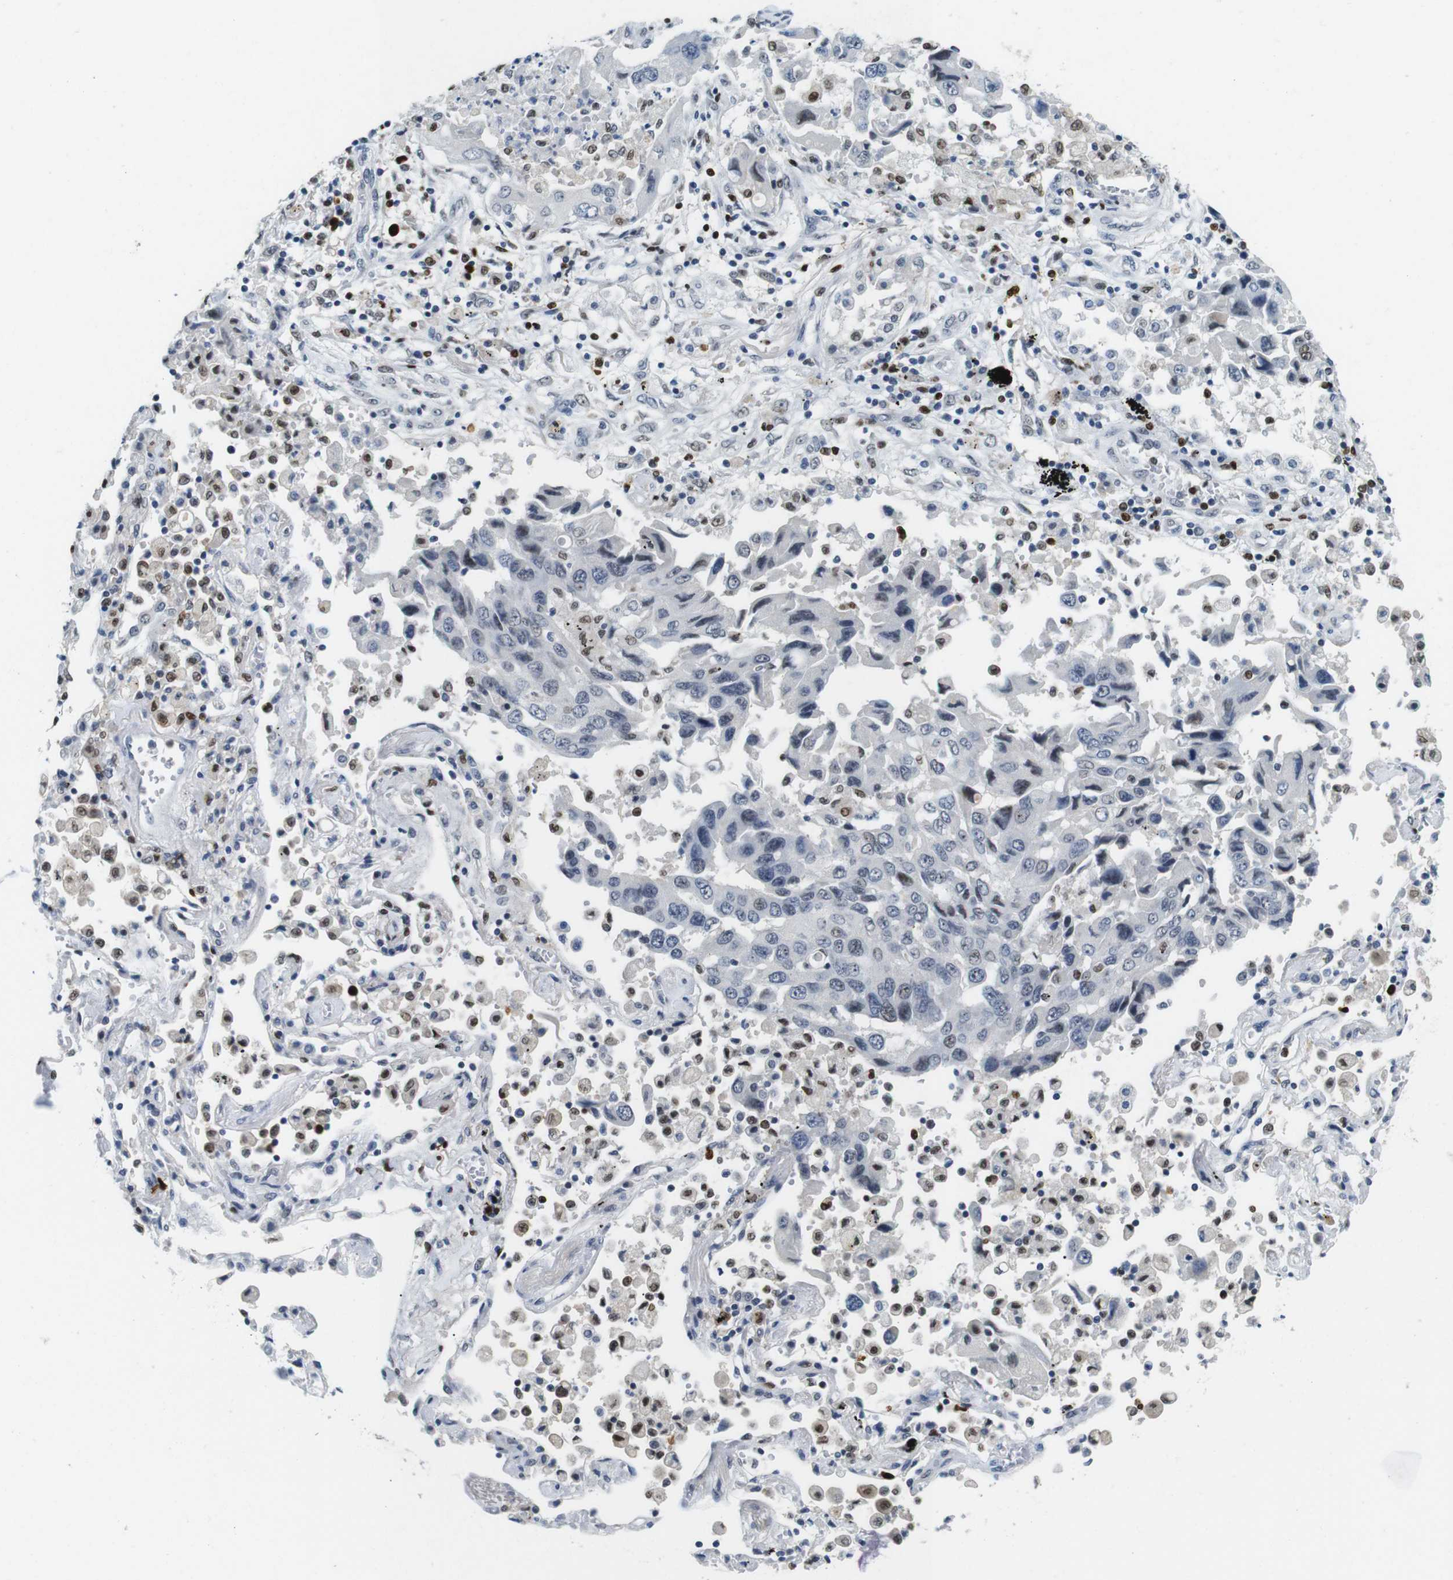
{"staining": {"intensity": "weak", "quantity": "<25%", "location": "nuclear"}, "tissue": "lung cancer", "cell_type": "Tumor cells", "image_type": "cancer", "snomed": [{"axis": "morphology", "description": "Adenocarcinoma, NOS"}, {"axis": "topography", "description": "Lung"}], "caption": "A photomicrograph of human lung cancer is negative for staining in tumor cells. (Brightfield microscopy of DAB (3,3'-diaminobenzidine) immunohistochemistry (IHC) at high magnification).", "gene": "IRF8", "patient": {"sex": "female", "age": 65}}